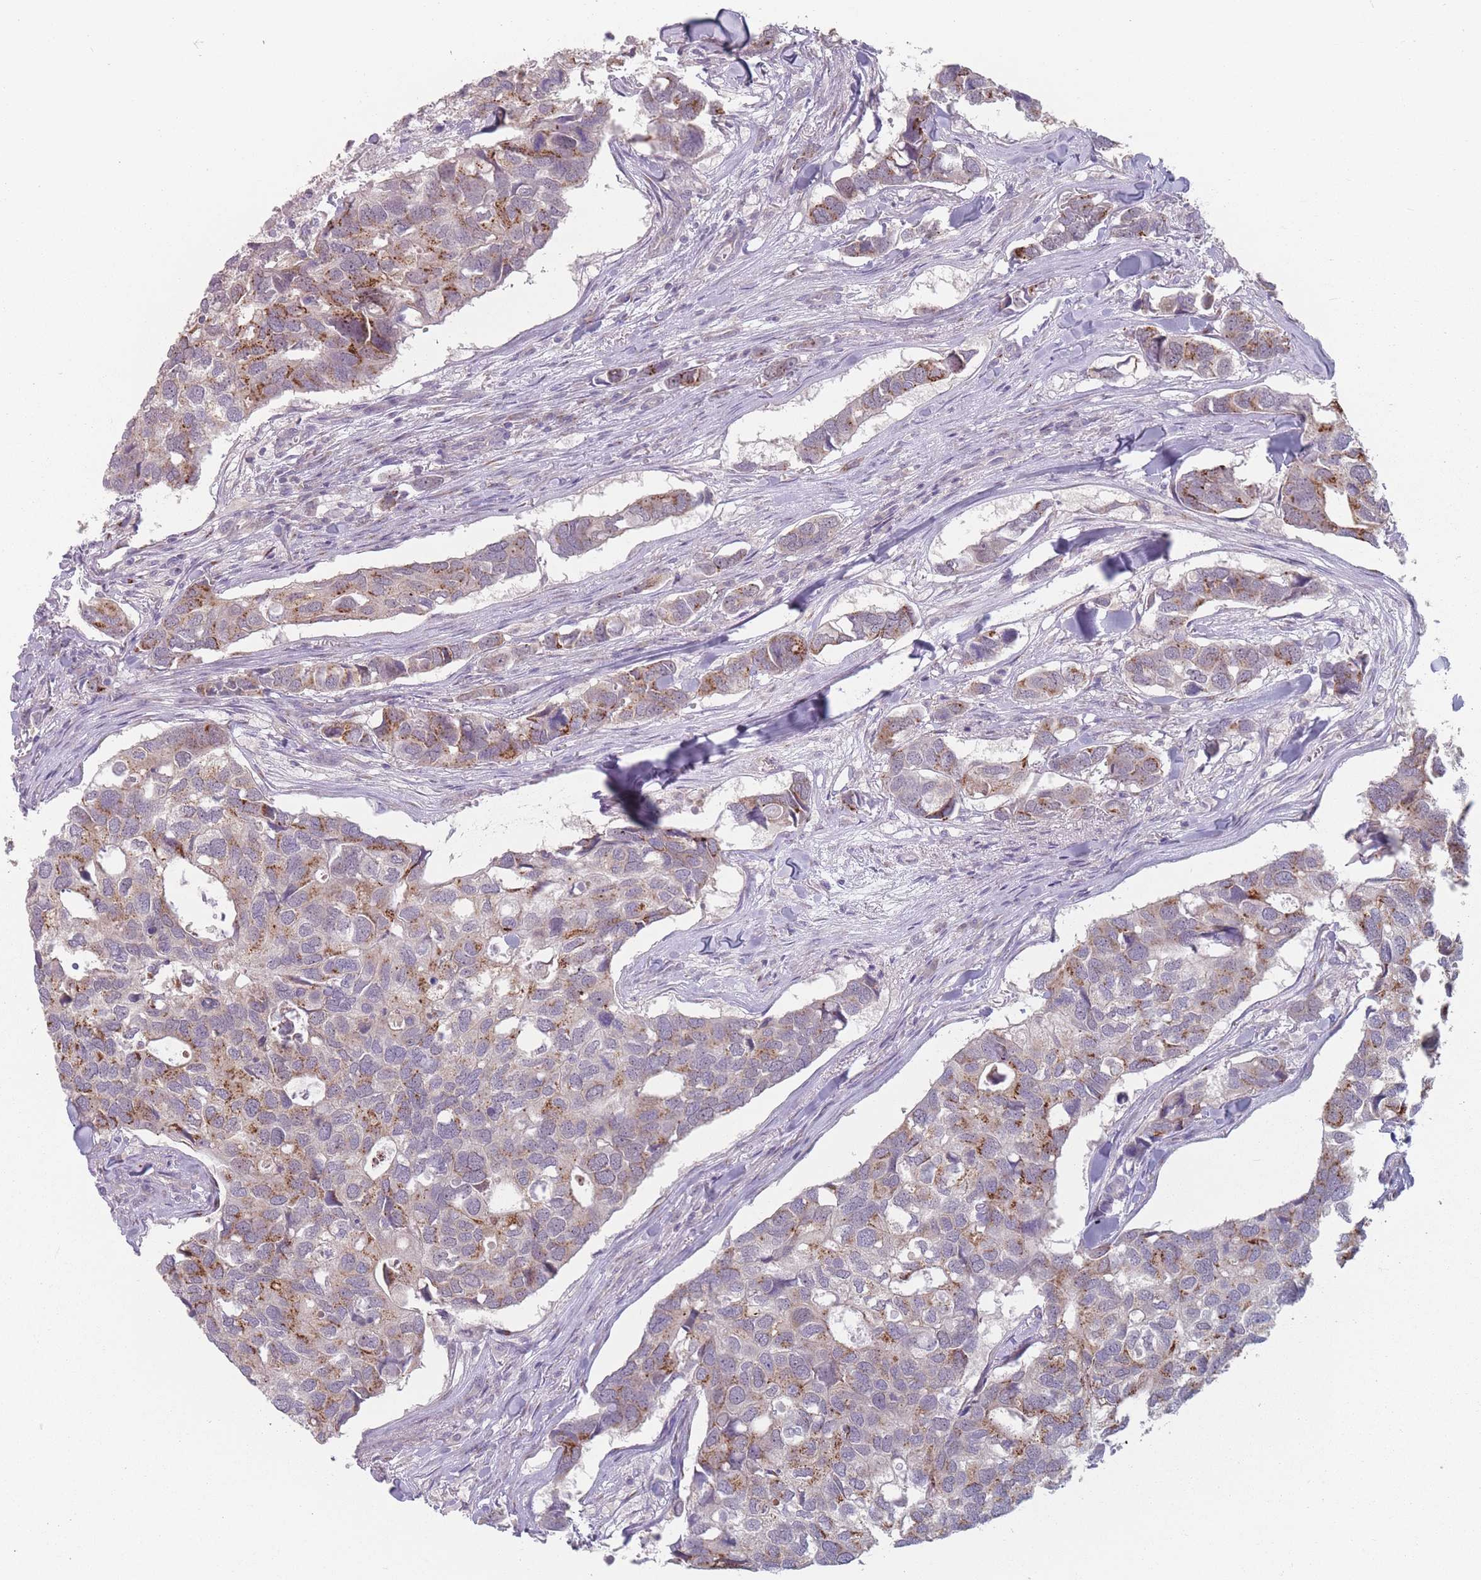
{"staining": {"intensity": "moderate", "quantity": "<25%", "location": "cytoplasmic/membranous"}, "tissue": "breast cancer", "cell_type": "Tumor cells", "image_type": "cancer", "snomed": [{"axis": "morphology", "description": "Duct carcinoma"}, {"axis": "topography", "description": "Breast"}], "caption": "Tumor cells display low levels of moderate cytoplasmic/membranous positivity in approximately <25% of cells in human breast cancer (invasive ductal carcinoma). (Stains: DAB (3,3'-diaminobenzidine) in brown, nuclei in blue, Microscopy: brightfield microscopy at high magnification).", "gene": "AKAIN1", "patient": {"sex": "female", "age": 83}}